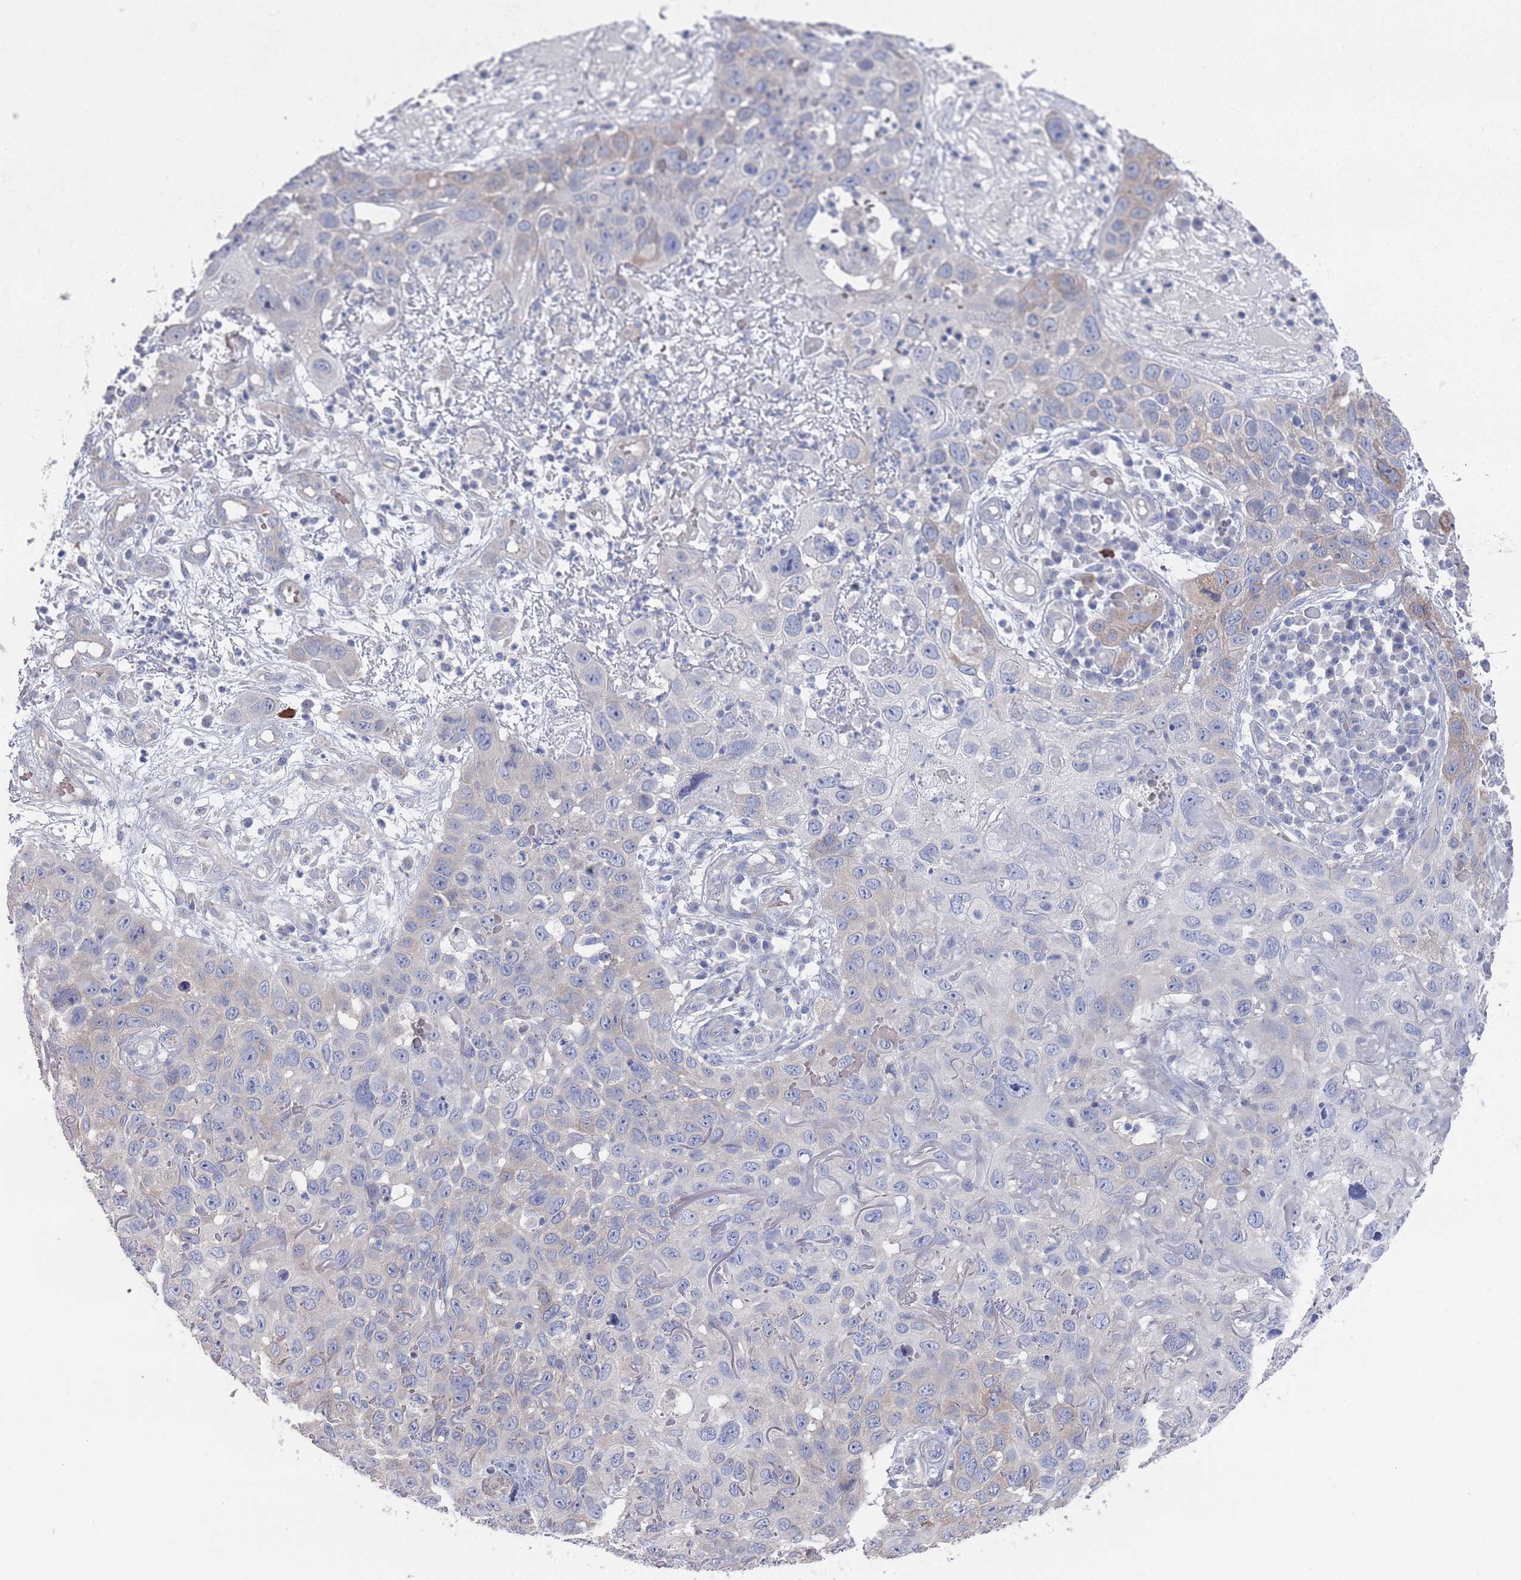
{"staining": {"intensity": "negative", "quantity": "none", "location": "none"}, "tissue": "skin cancer", "cell_type": "Tumor cells", "image_type": "cancer", "snomed": [{"axis": "morphology", "description": "Squamous cell carcinoma in situ, NOS"}, {"axis": "morphology", "description": "Squamous cell carcinoma, NOS"}, {"axis": "topography", "description": "Skin"}], "caption": "Immunohistochemical staining of skin cancer shows no significant positivity in tumor cells. (Stains: DAB immunohistochemistry (IHC) with hematoxylin counter stain, Microscopy: brightfield microscopy at high magnification).", "gene": "TMCO3", "patient": {"sex": "male", "age": 93}}